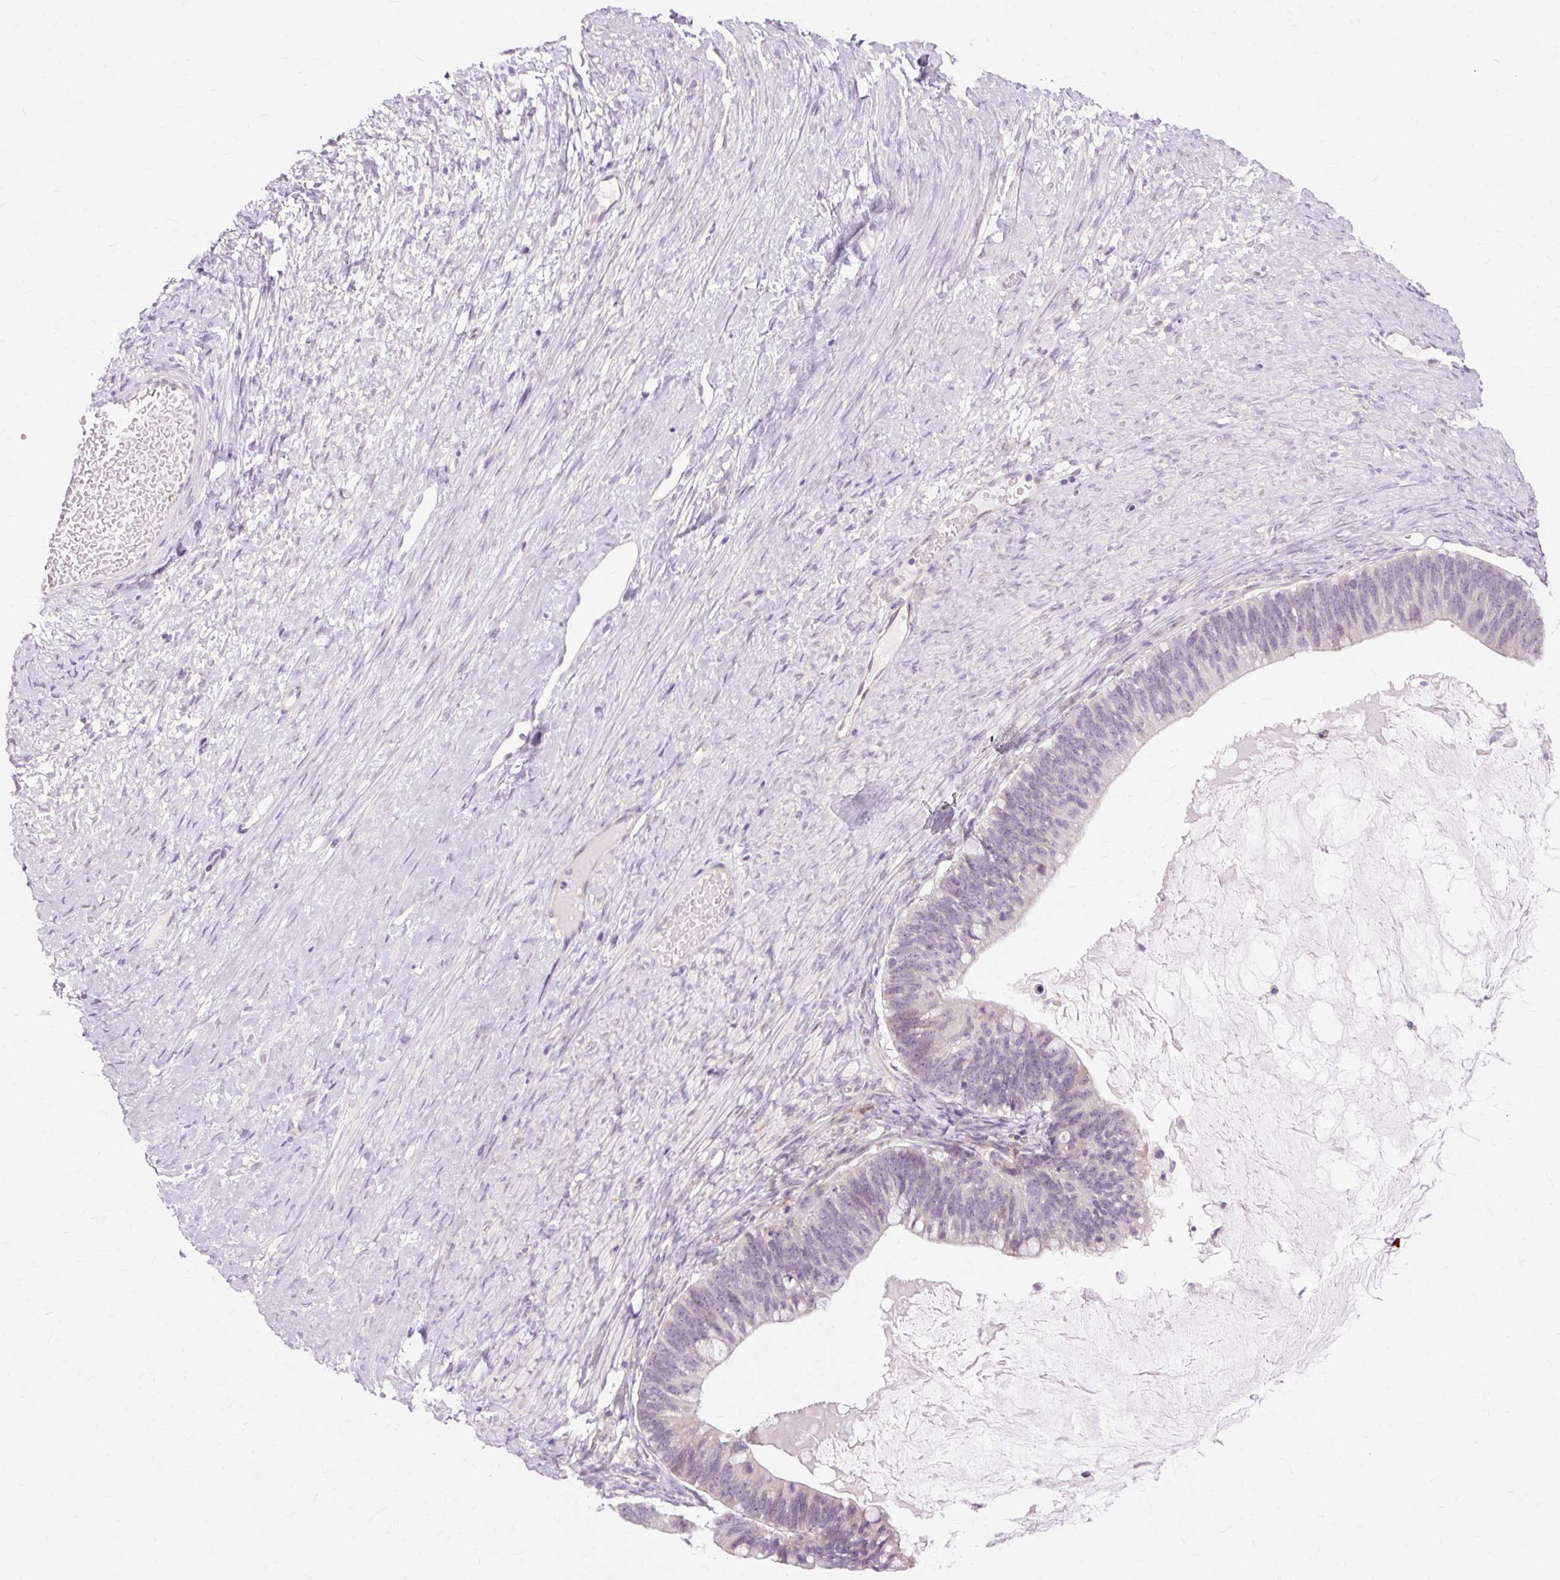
{"staining": {"intensity": "negative", "quantity": "none", "location": "none"}, "tissue": "ovarian cancer", "cell_type": "Tumor cells", "image_type": "cancer", "snomed": [{"axis": "morphology", "description": "Cystadenocarcinoma, mucinous, NOS"}, {"axis": "topography", "description": "Ovary"}], "caption": "A micrograph of ovarian cancer stained for a protein reveals no brown staining in tumor cells.", "gene": "ZNF35", "patient": {"sex": "female", "age": 61}}